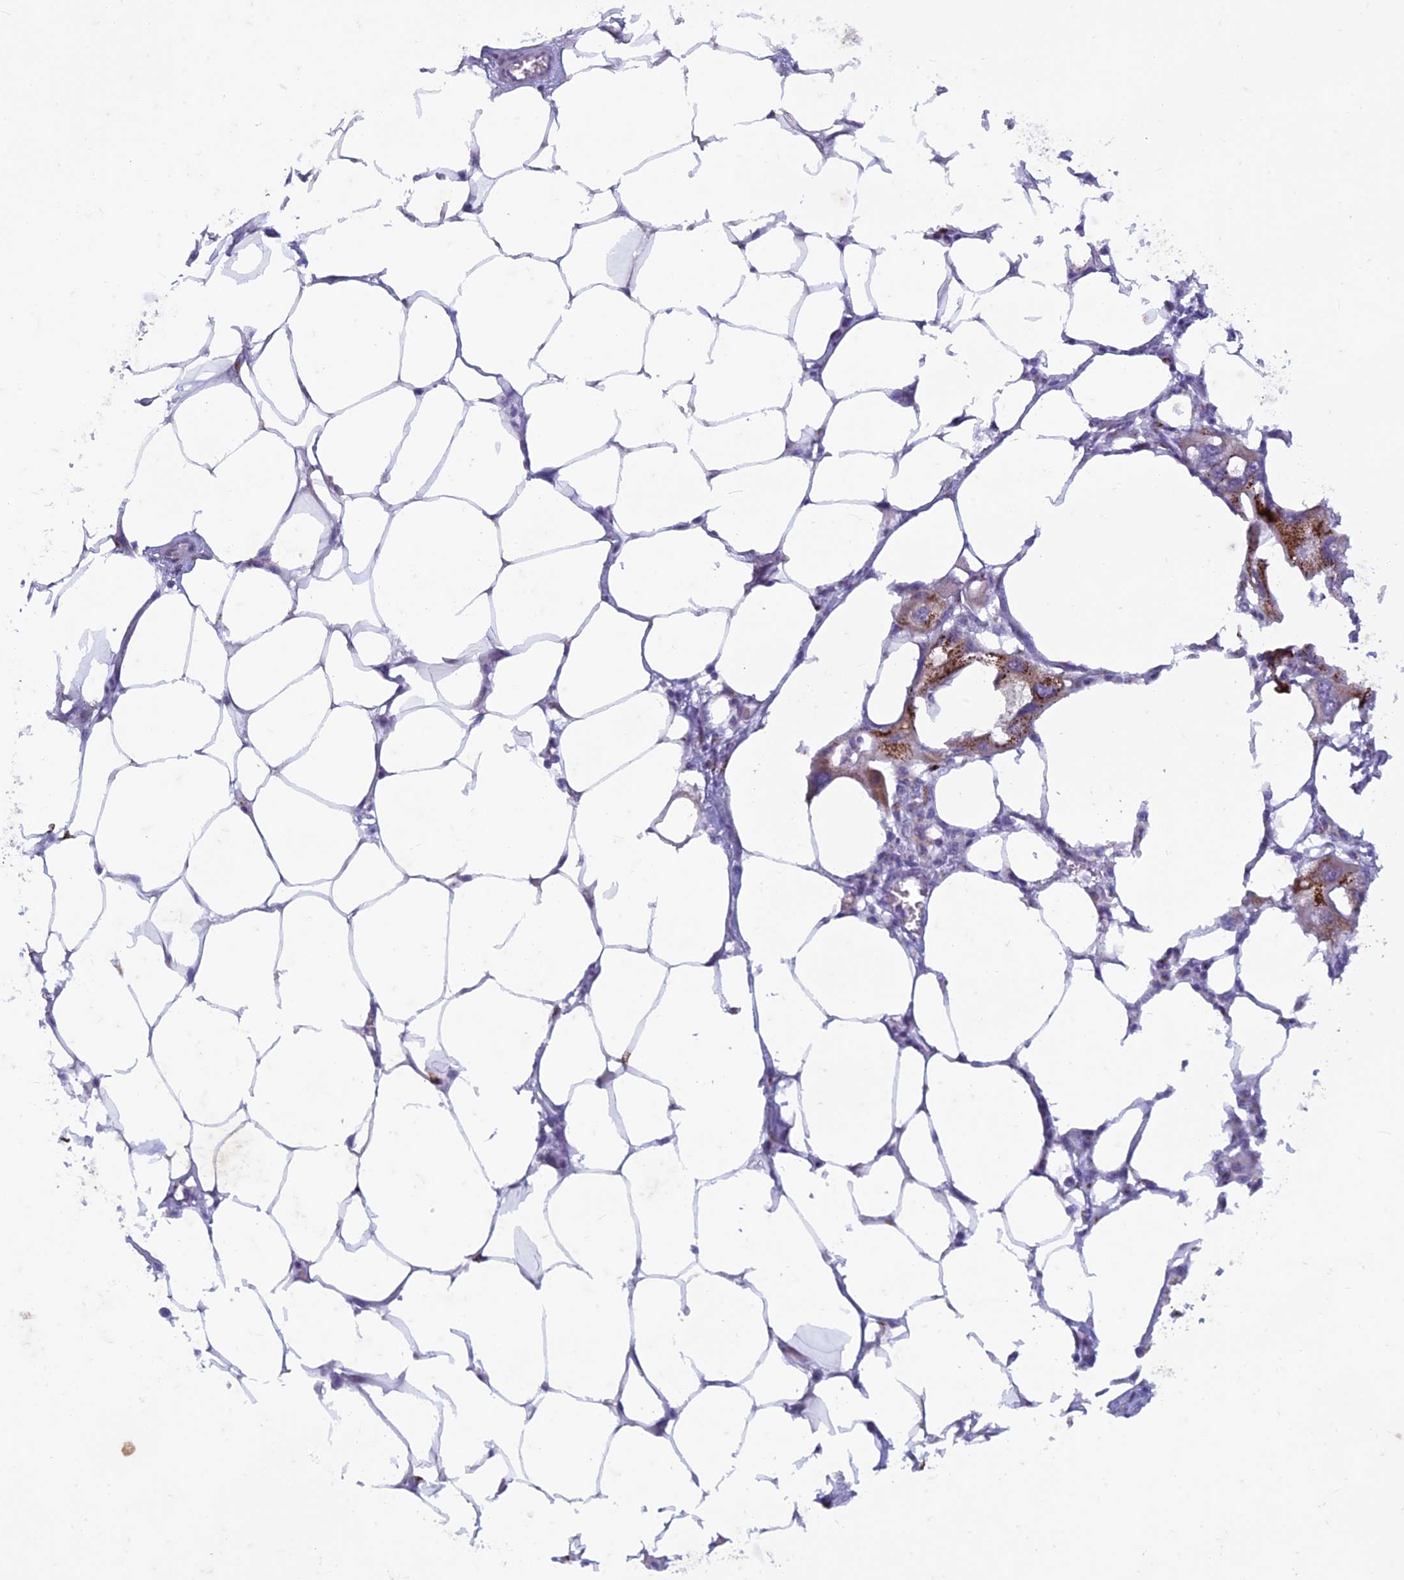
{"staining": {"intensity": "moderate", "quantity": "<25%", "location": "cytoplasmic/membranous"}, "tissue": "endometrial cancer", "cell_type": "Tumor cells", "image_type": "cancer", "snomed": [{"axis": "morphology", "description": "Adenocarcinoma, NOS"}, {"axis": "morphology", "description": "Adenocarcinoma, metastatic, NOS"}, {"axis": "topography", "description": "Adipose tissue"}, {"axis": "topography", "description": "Endometrium"}], "caption": "The histopathology image exhibits staining of adenocarcinoma (endometrial), revealing moderate cytoplasmic/membranous protein expression (brown color) within tumor cells.", "gene": "FAM3C", "patient": {"sex": "female", "age": 67}}